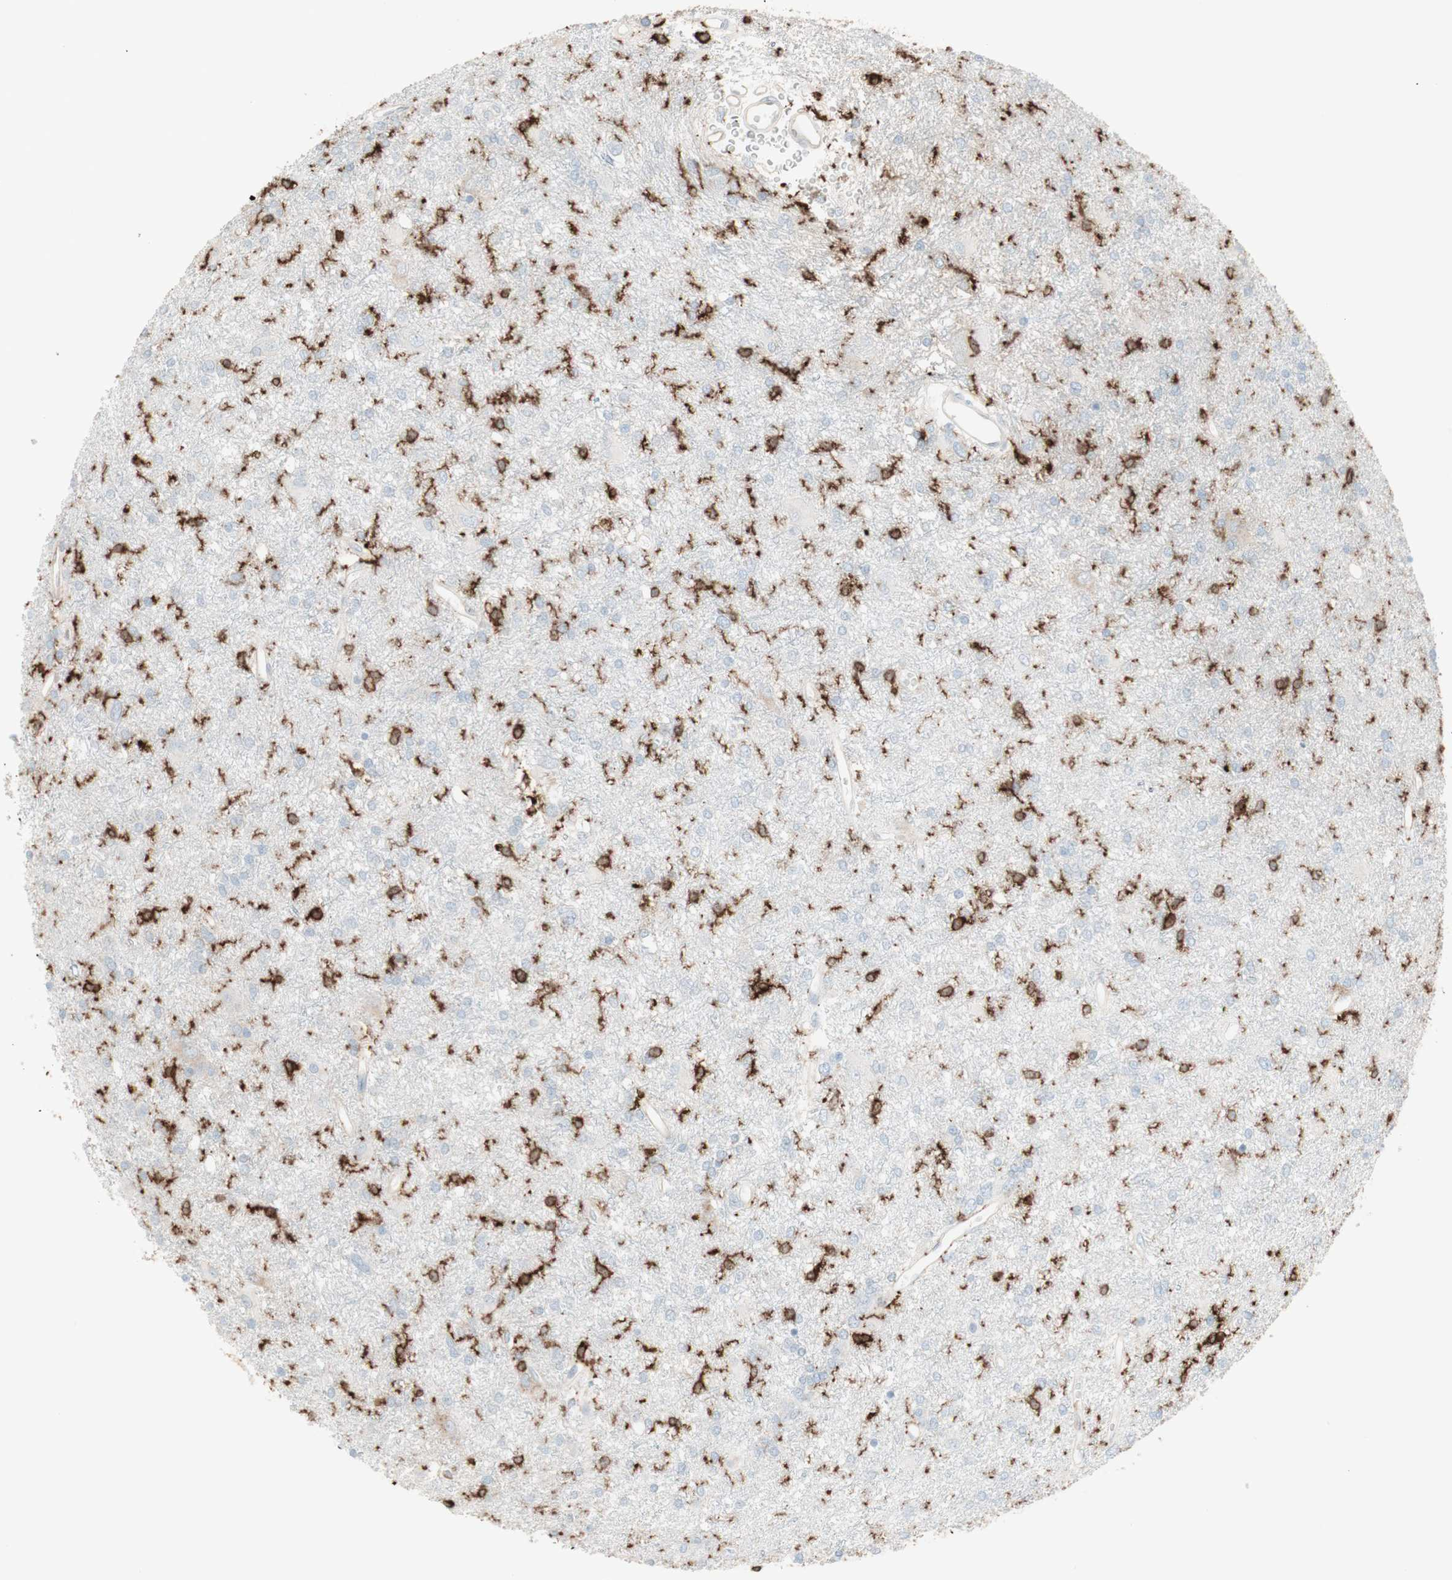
{"staining": {"intensity": "moderate", "quantity": "<25%", "location": "cytoplasmic/membranous"}, "tissue": "glioma", "cell_type": "Tumor cells", "image_type": "cancer", "snomed": [{"axis": "morphology", "description": "Glioma, malignant, High grade"}, {"axis": "topography", "description": "Brain"}], "caption": "Malignant glioma (high-grade) stained with DAB IHC displays low levels of moderate cytoplasmic/membranous positivity in about <25% of tumor cells.", "gene": "HLA-DPB1", "patient": {"sex": "female", "age": 59}}